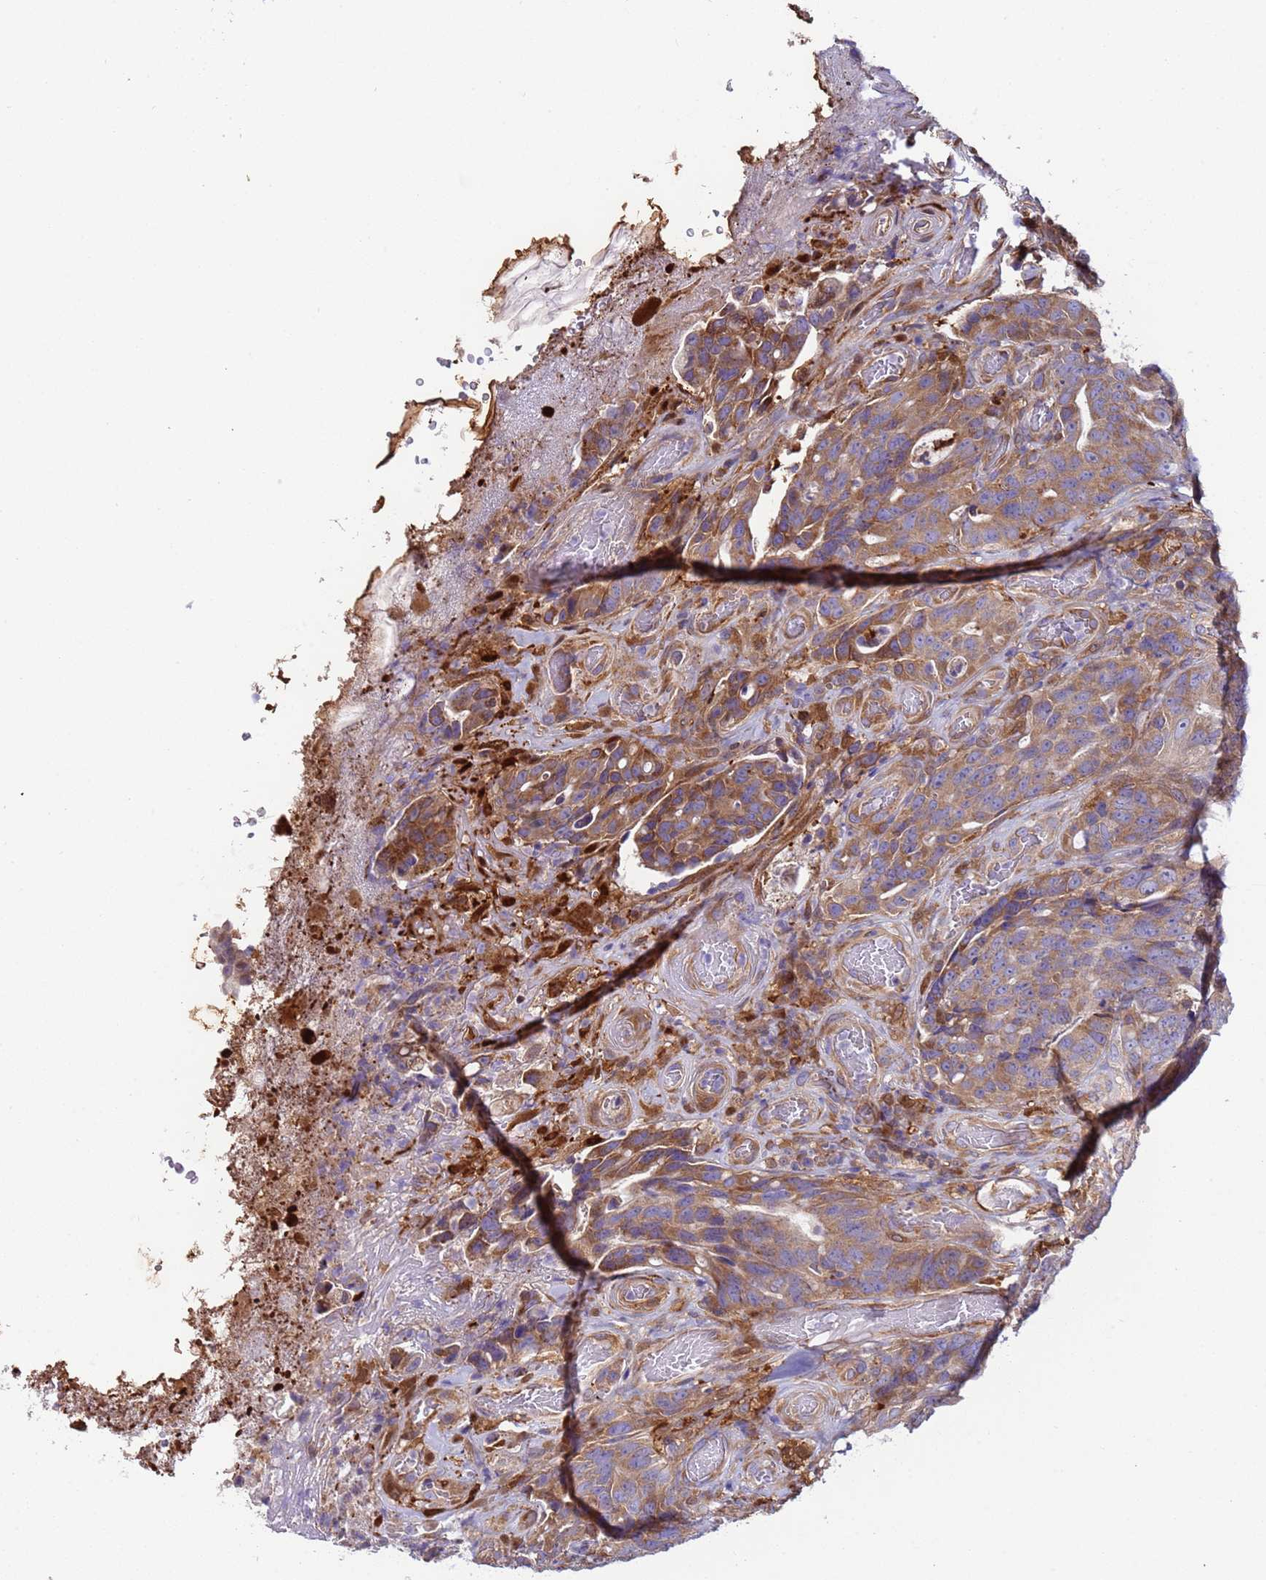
{"staining": {"intensity": "moderate", "quantity": ">75%", "location": "cytoplasmic/membranous"}, "tissue": "colorectal cancer", "cell_type": "Tumor cells", "image_type": "cancer", "snomed": [{"axis": "morphology", "description": "Adenocarcinoma, NOS"}, {"axis": "topography", "description": "Colon"}], "caption": "This is a histology image of IHC staining of adenocarcinoma (colorectal), which shows moderate positivity in the cytoplasmic/membranous of tumor cells.", "gene": "PAQR7", "patient": {"sex": "female", "age": 82}}